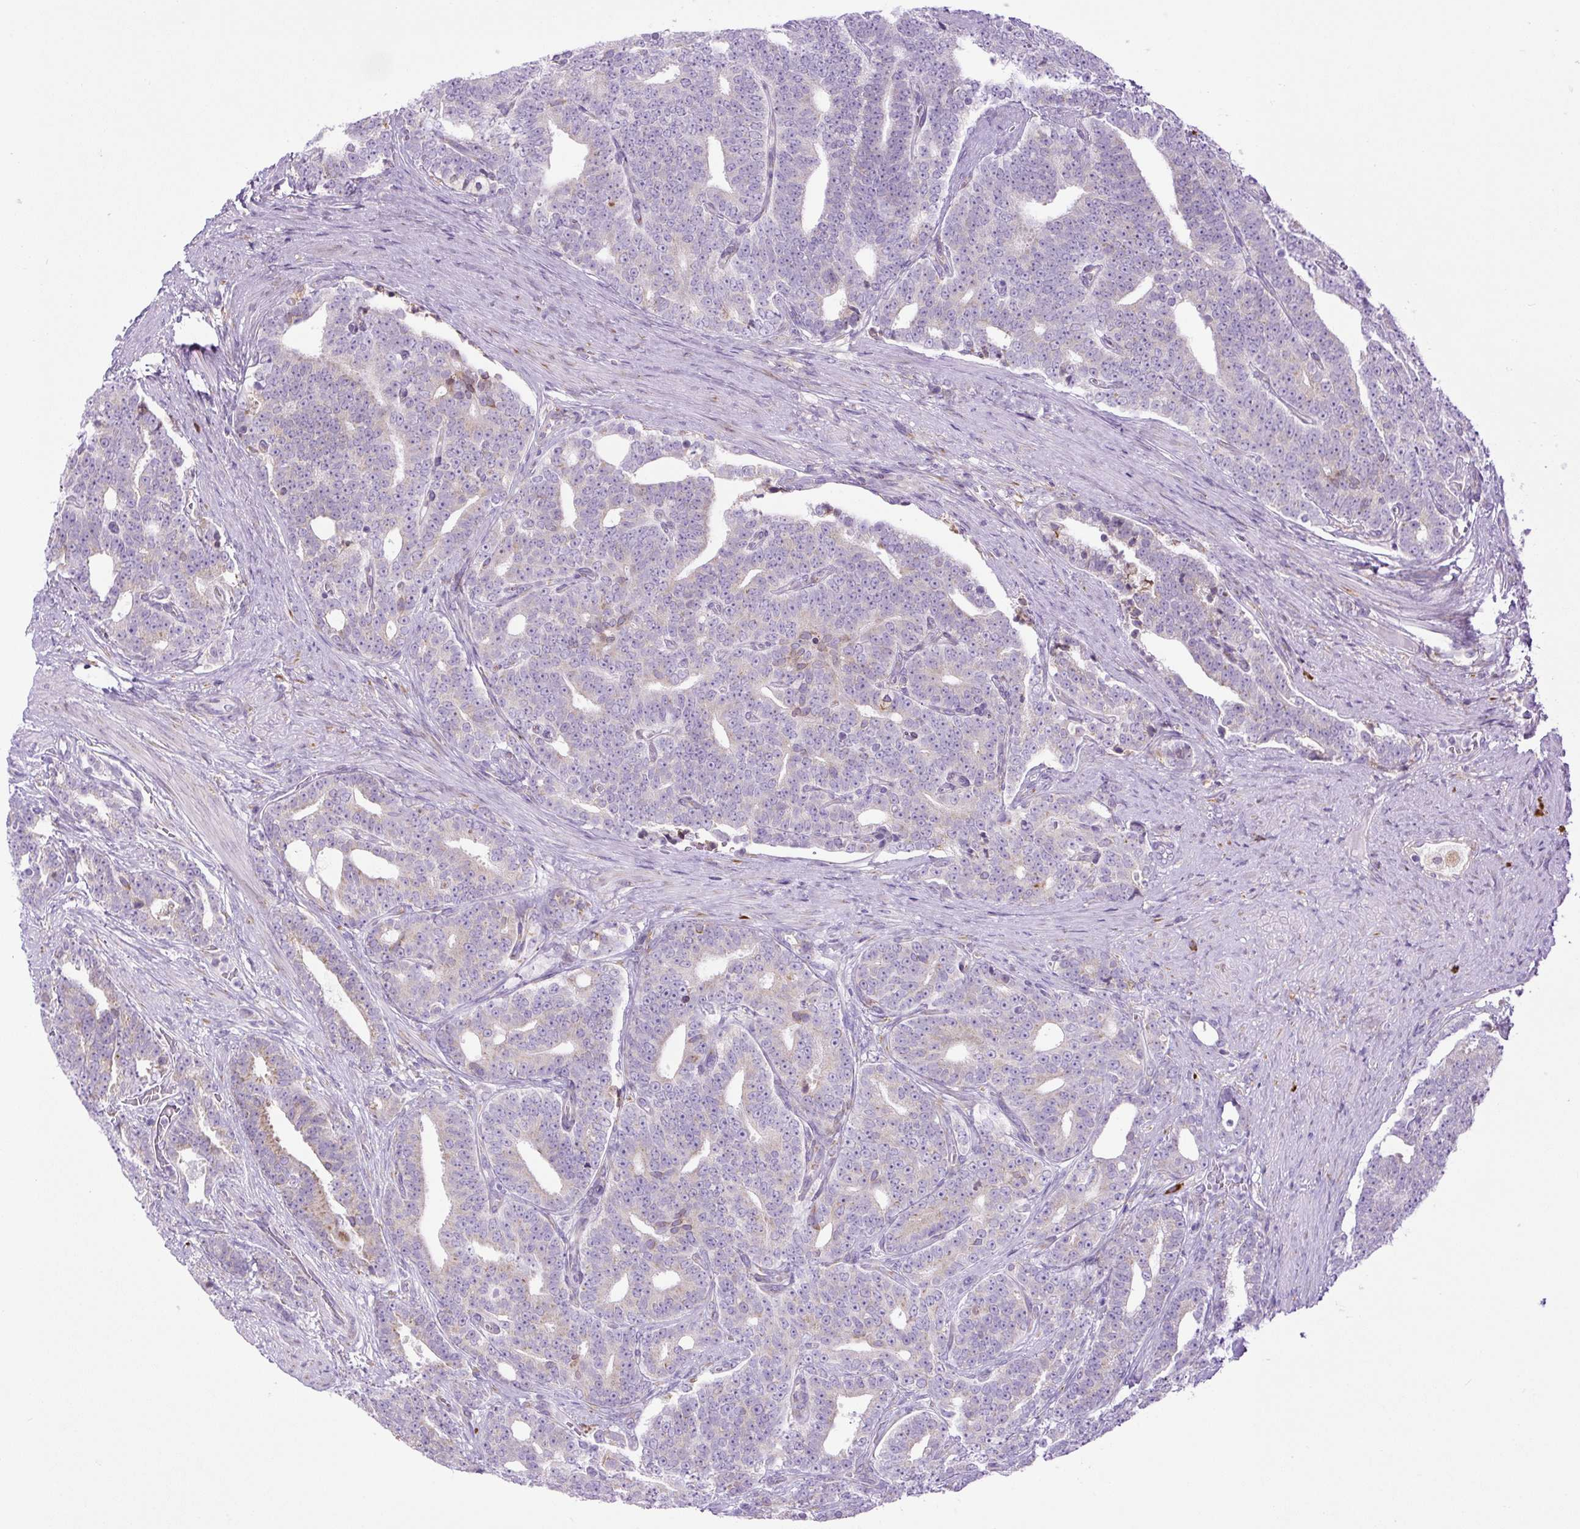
{"staining": {"intensity": "negative", "quantity": "none", "location": "none"}, "tissue": "prostate cancer", "cell_type": "Tumor cells", "image_type": "cancer", "snomed": [{"axis": "morphology", "description": "Adenocarcinoma, High grade"}, {"axis": "topography", "description": "Prostate and seminal vesicle, NOS"}], "caption": "There is no significant expression in tumor cells of prostate high-grade adenocarcinoma. (DAB immunohistochemistry with hematoxylin counter stain).", "gene": "DDOST", "patient": {"sex": "male", "age": 67}}